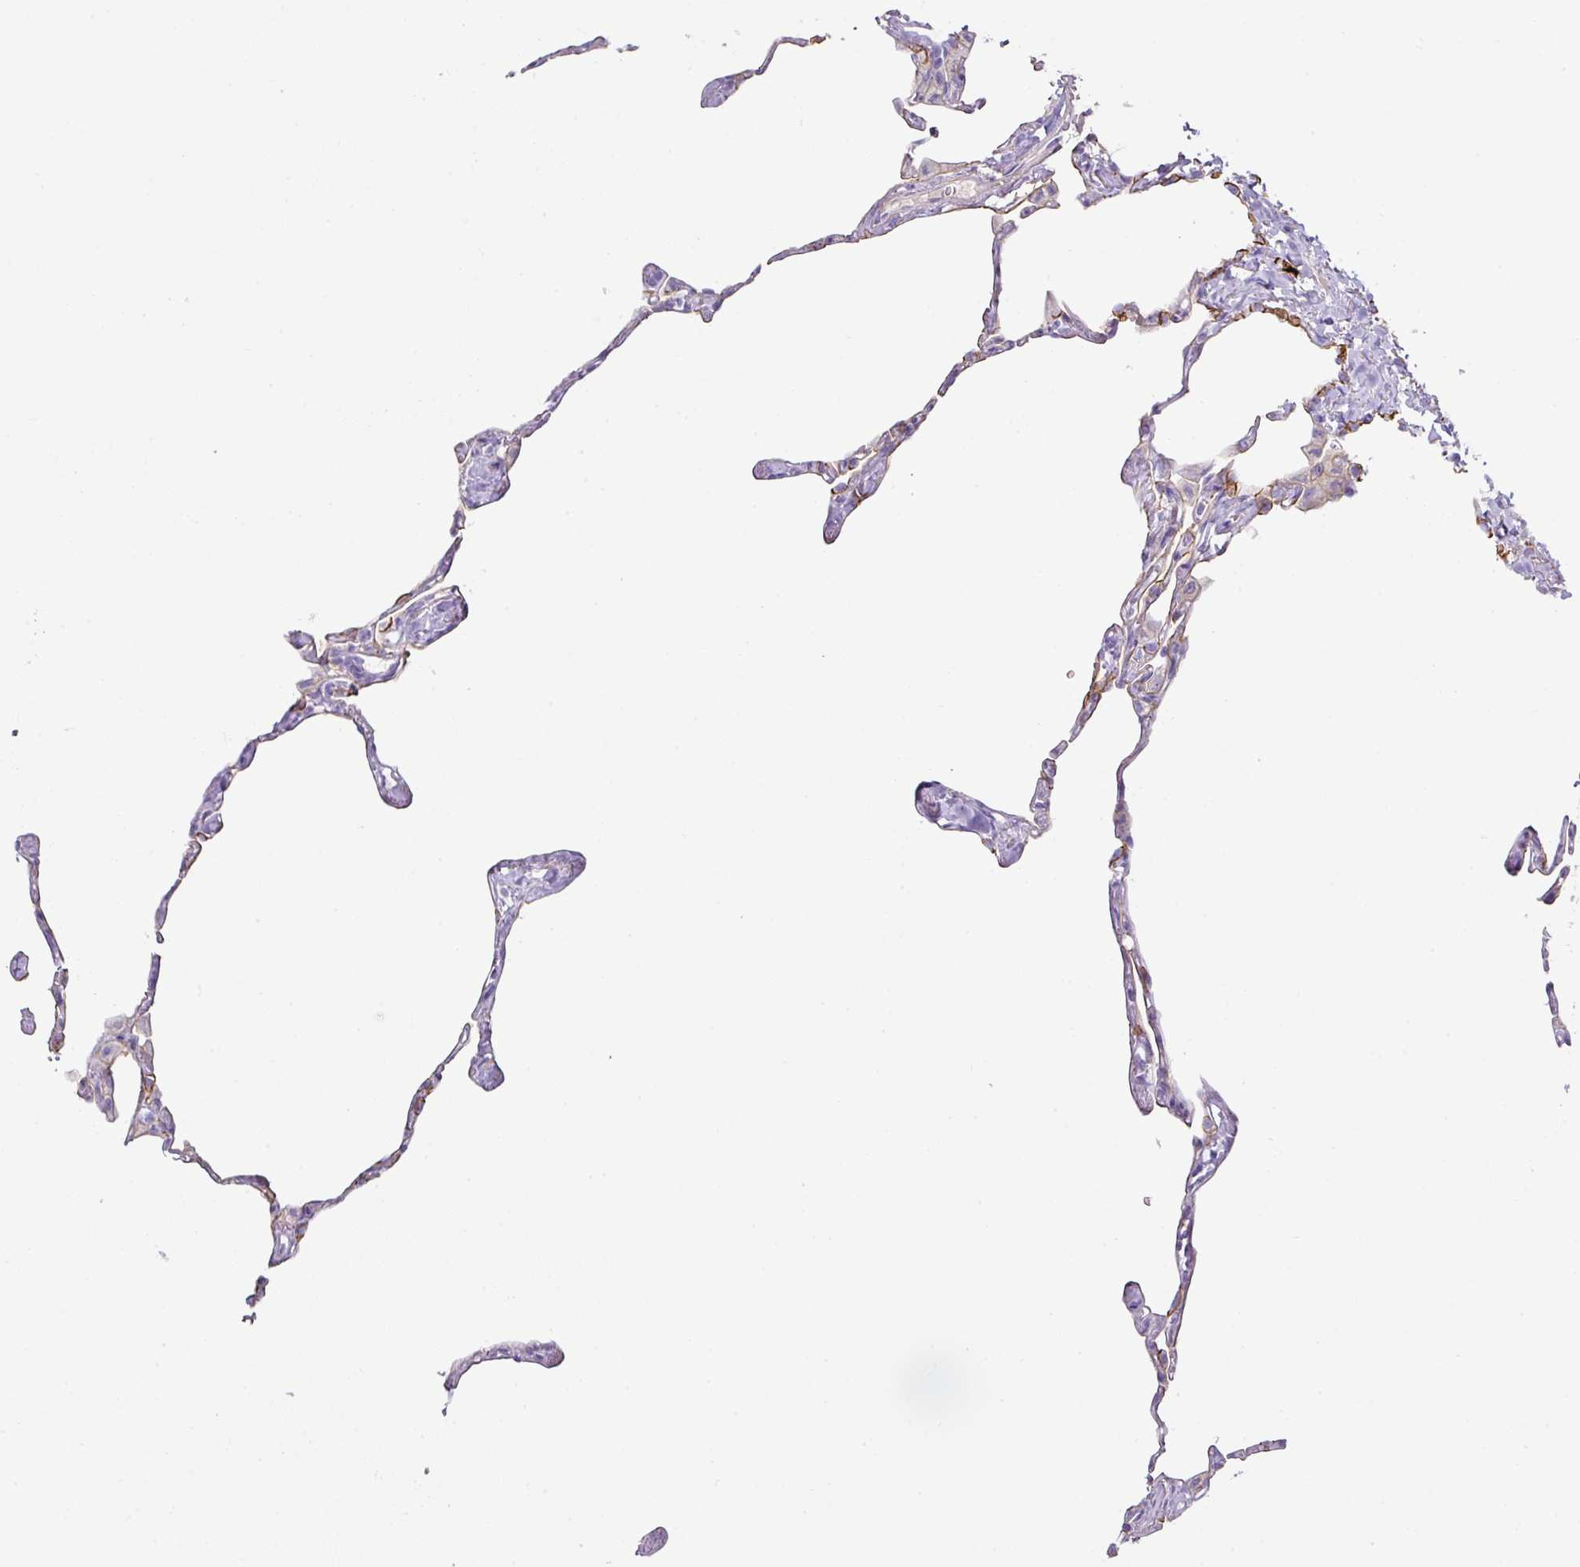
{"staining": {"intensity": "moderate", "quantity": "<25%", "location": "cytoplasmic/membranous"}, "tissue": "lung", "cell_type": "Alveolar cells", "image_type": "normal", "snomed": [{"axis": "morphology", "description": "Normal tissue, NOS"}, {"axis": "topography", "description": "Lung"}], "caption": "The immunohistochemical stain labels moderate cytoplasmic/membranous expression in alveolar cells of unremarkable lung. Nuclei are stained in blue.", "gene": "TARM1", "patient": {"sex": "male", "age": 65}}